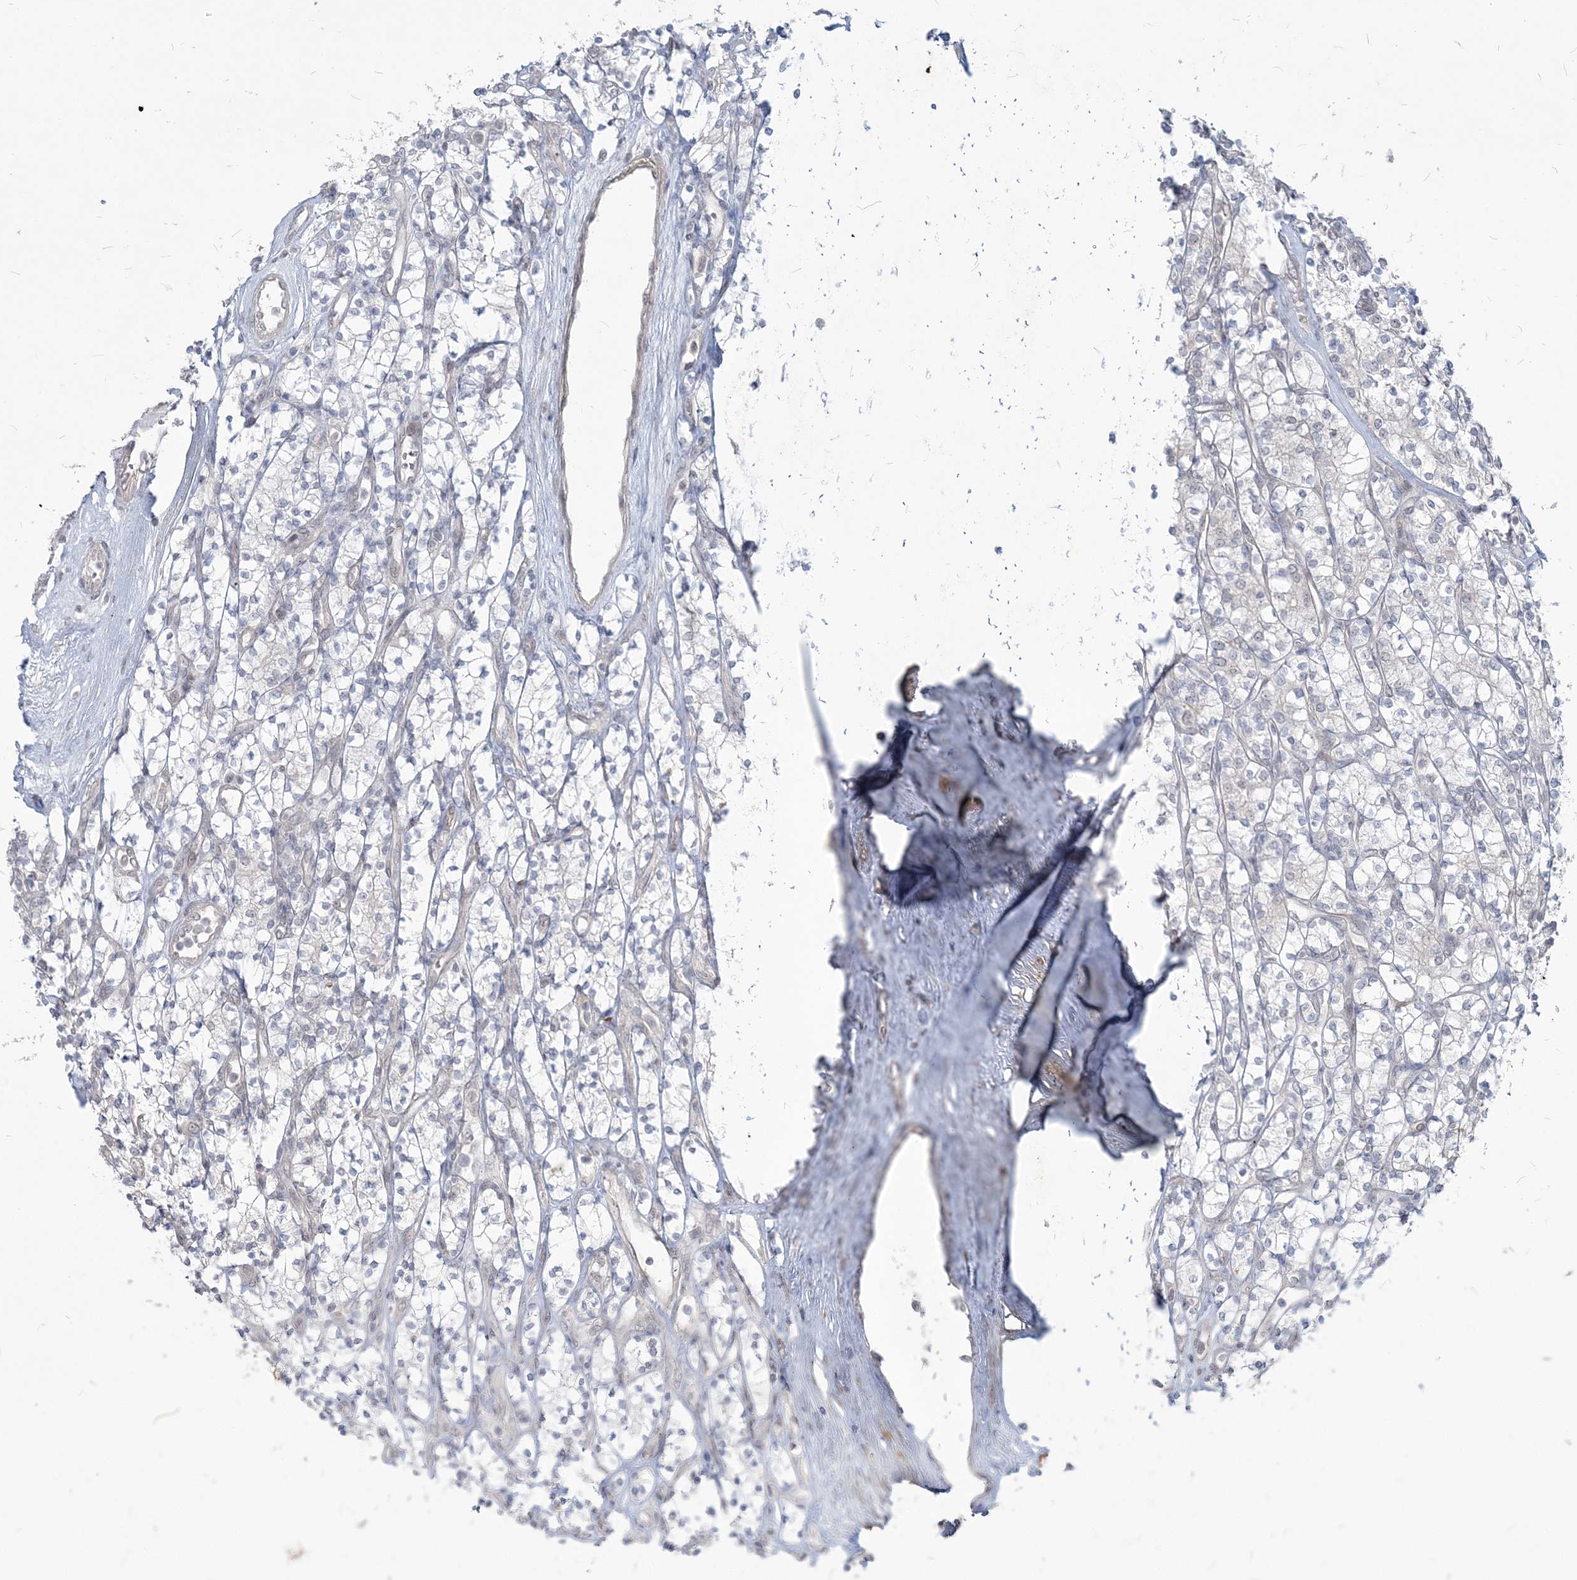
{"staining": {"intensity": "negative", "quantity": "none", "location": "none"}, "tissue": "renal cancer", "cell_type": "Tumor cells", "image_type": "cancer", "snomed": [{"axis": "morphology", "description": "Adenocarcinoma, NOS"}, {"axis": "topography", "description": "Kidney"}], "caption": "This photomicrograph is of renal cancer (adenocarcinoma) stained with immunohistochemistry (IHC) to label a protein in brown with the nuclei are counter-stained blue. There is no staining in tumor cells. The staining is performed using DAB brown chromogen with nuclei counter-stained in using hematoxylin.", "gene": "SDAD1", "patient": {"sex": "male", "age": 77}}